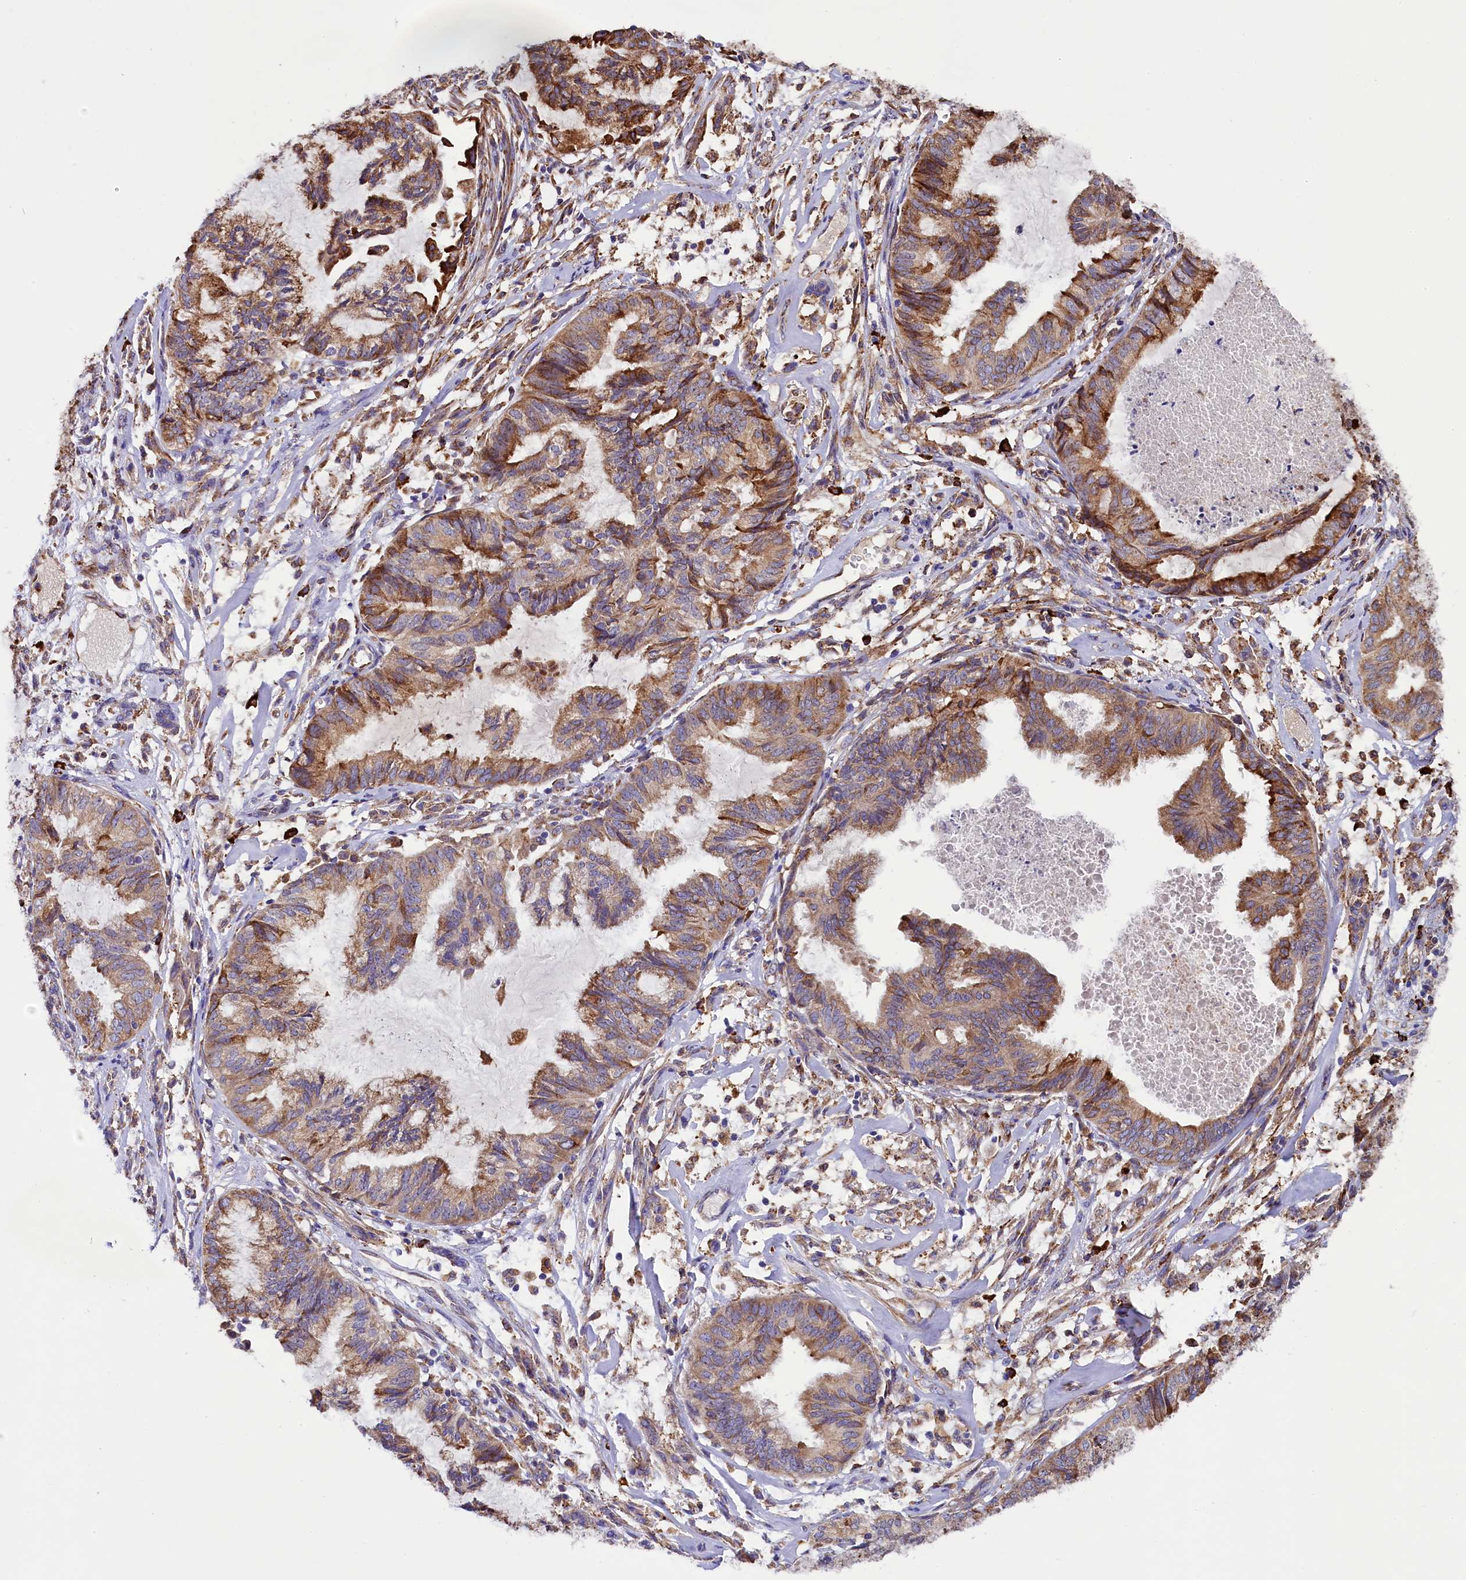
{"staining": {"intensity": "moderate", "quantity": ">75%", "location": "cytoplasmic/membranous"}, "tissue": "endometrial cancer", "cell_type": "Tumor cells", "image_type": "cancer", "snomed": [{"axis": "morphology", "description": "Adenocarcinoma, NOS"}, {"axis": "topography", "description": "Endometrium"}], "caption": "Protein analysis of adenocarcinoma (endometrial) tissue demonstrates moderate cytoplasmic/membranous positivity in approximately >75% of tumor cells. (Stains: DAB (3,3'-diaminobenzidine) in brown, nuclei in blue, Microscopy: brightfield microscopy at high magnification).", "gene": "CAPS2", "patient": {"sex": "female", "age": 86}}